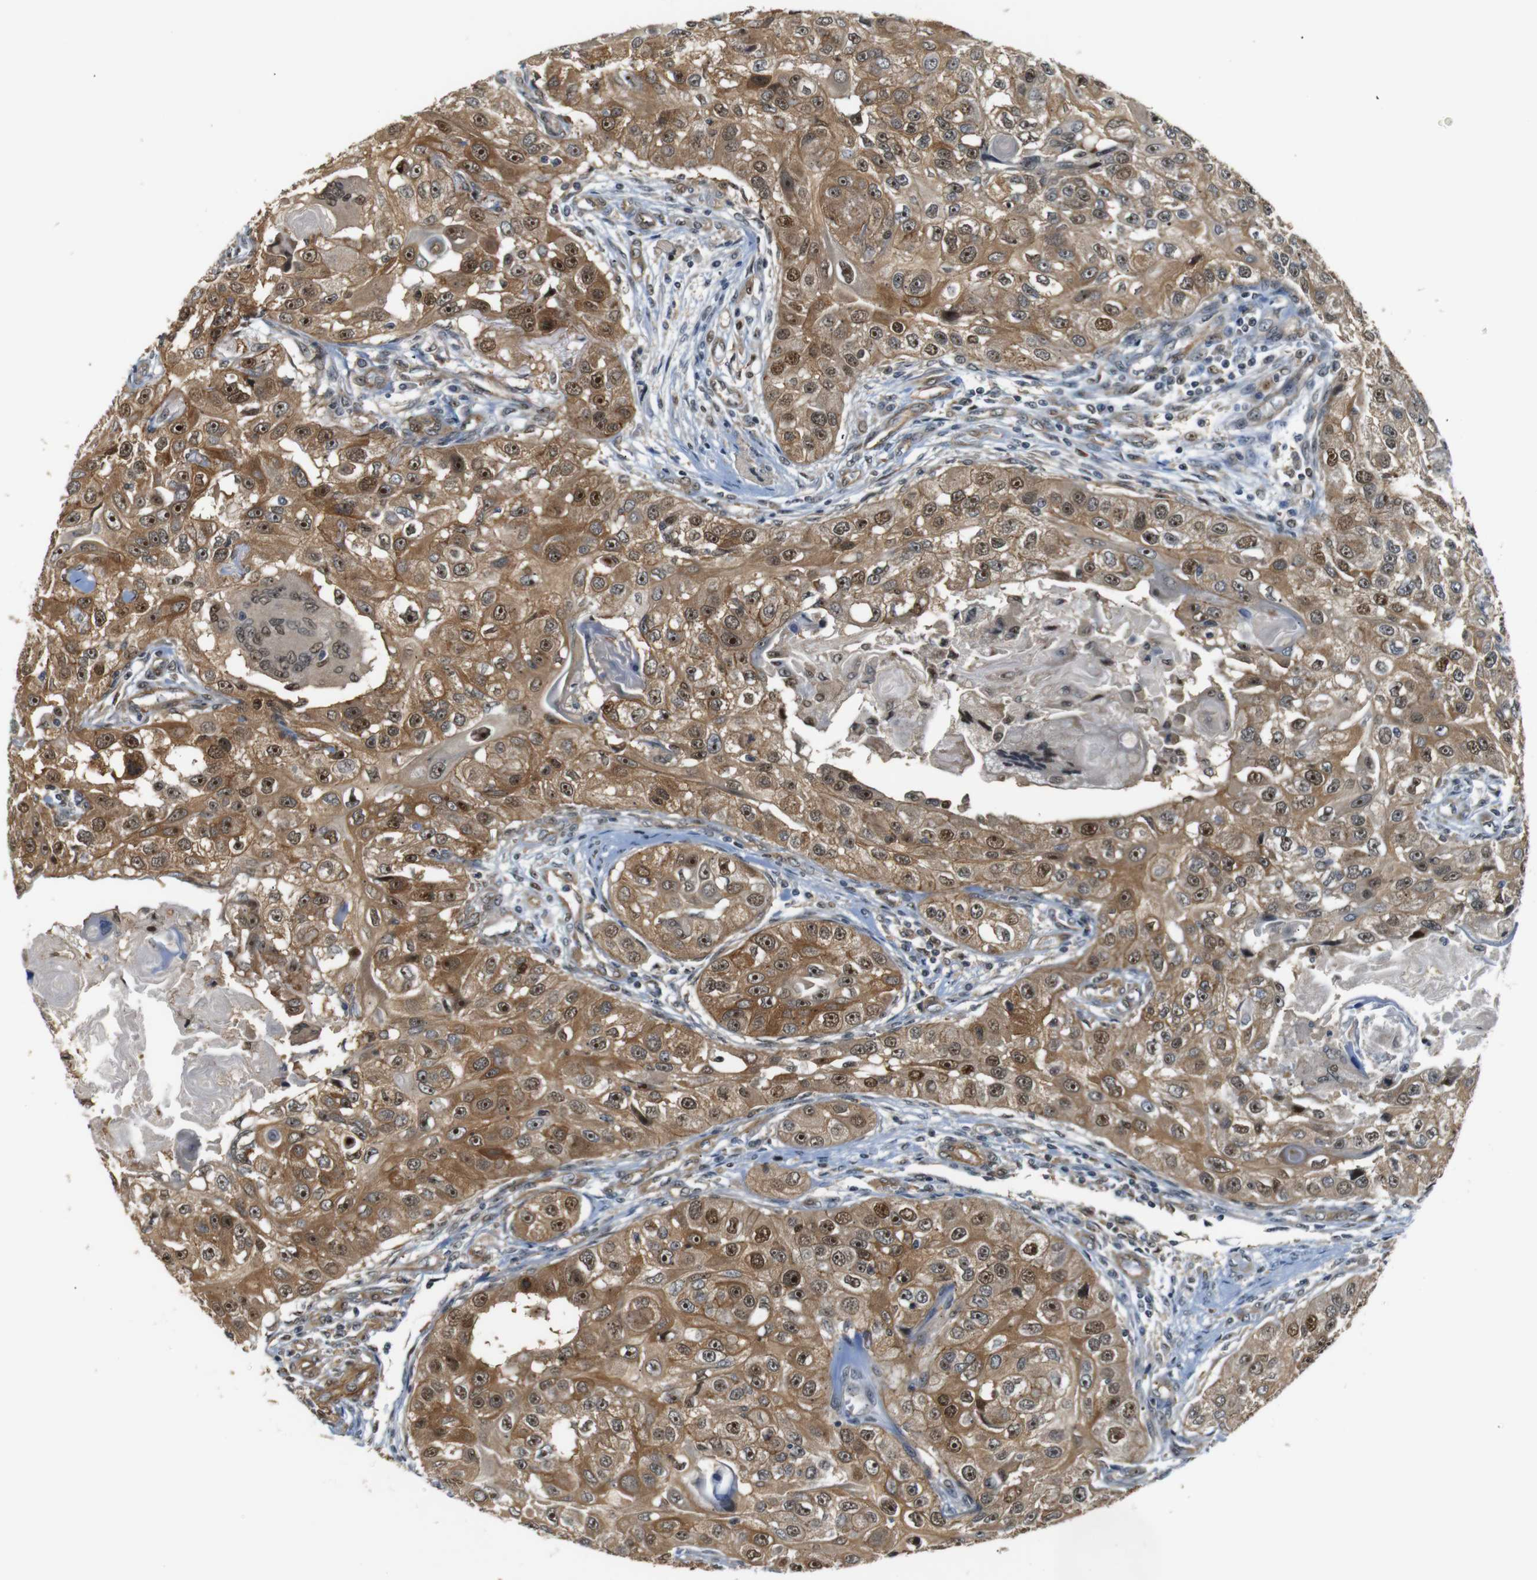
{"staining": {"intensity": "moderate", "quantity": ">75%", "location": "cytoplasmic/membranous,nuclear"}, "tissue": "head and neck cancer", "cell_type": "Tumor cells", "image_type": "cancer", "snomed": [{"axis": "morphology", "description": "Normal tissue, NOS"}, {"axis": "morphology", "description": "Squamous cell carcinoma, NOS"}, {"axis": "topography", "description": "Skeletal muscle"}, {"axis": "topography", "description": "Head-Neck"}], "caption": "The immunohistochemical stain labels moderate cytoplasmic/membranous and nuclear expression in tumor cells of squamous cell carcinoma (head and neck) tissue.", "gene": "PARN", "patient": {"sex": "male", "age": 51}}